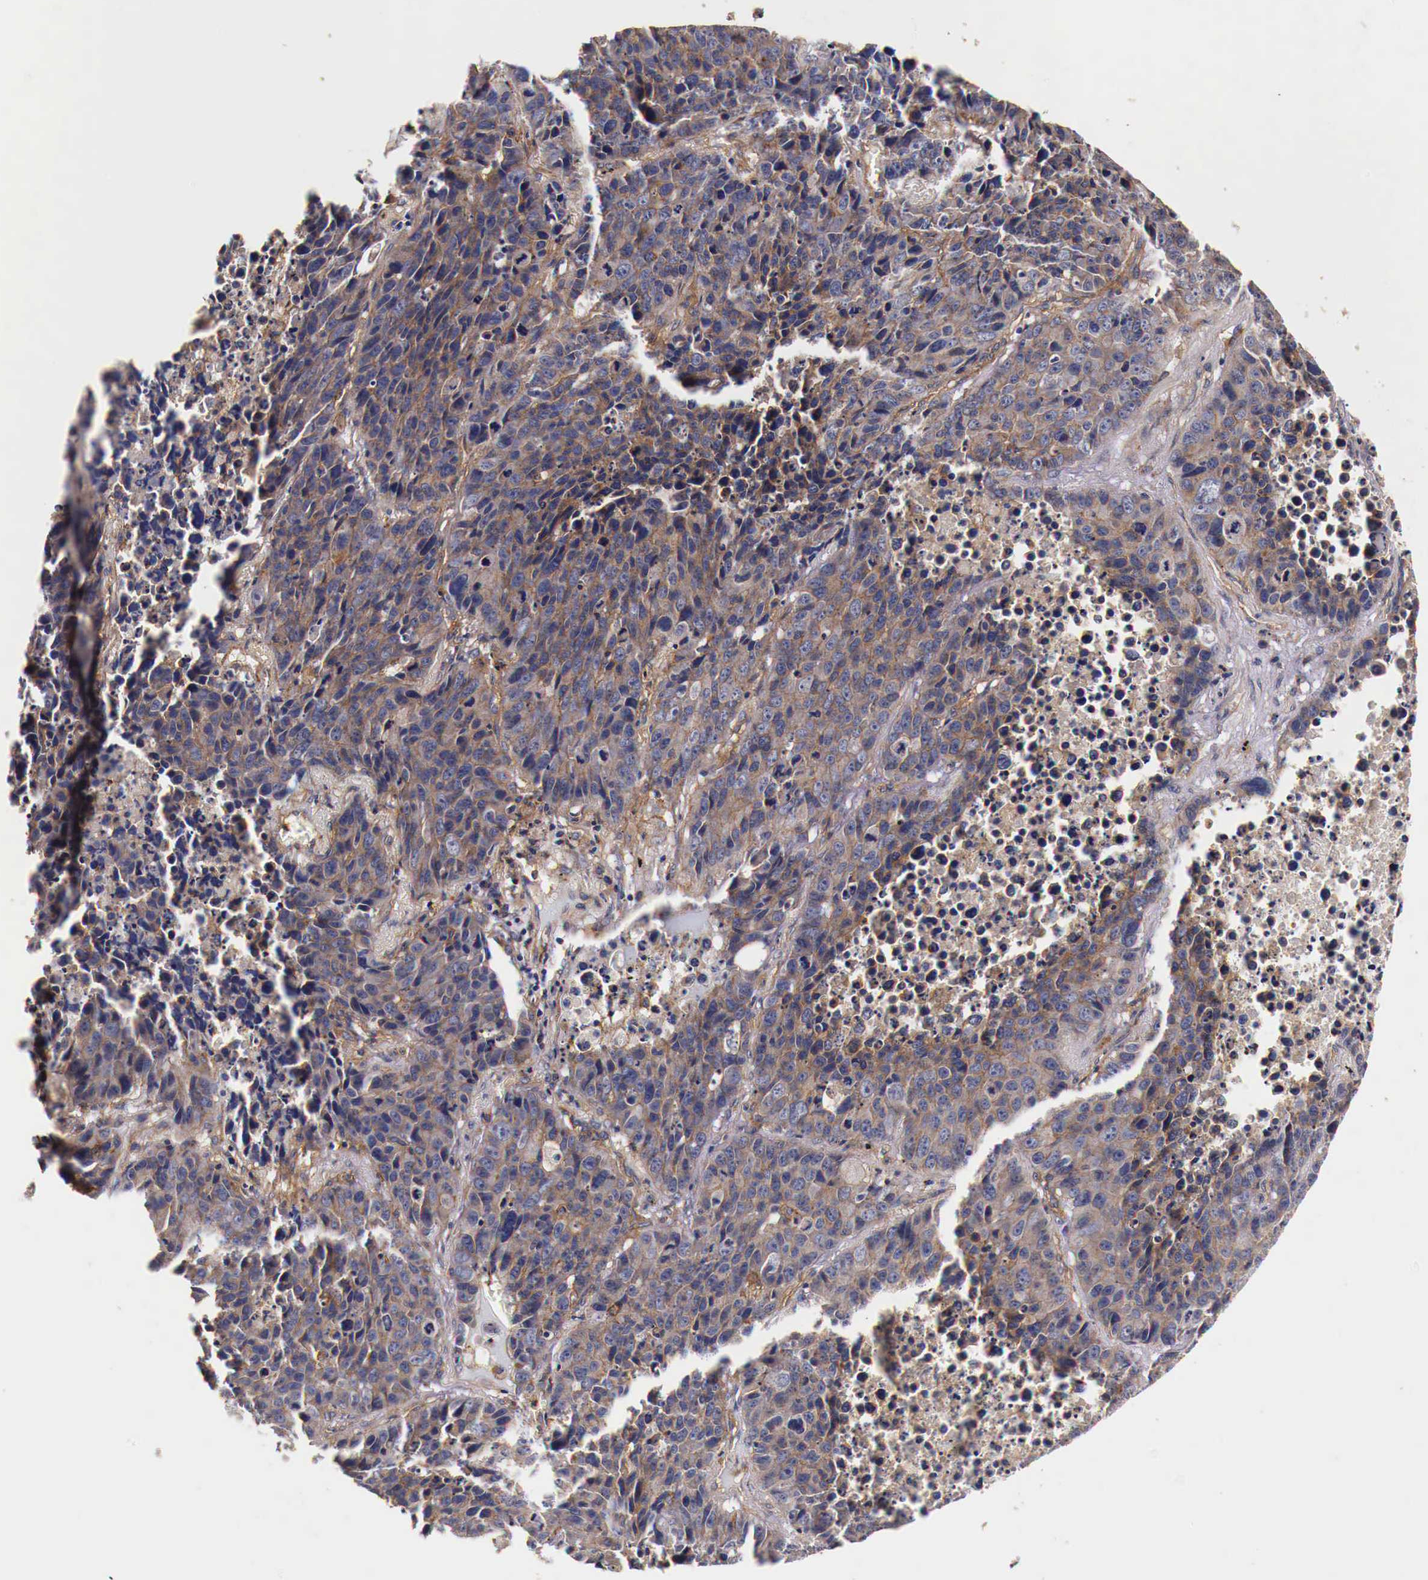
{"staining": {"intensity": "weak", "quantity": ">75%", "location": "cytoplasmic/membranous"}, "tissue": "lung cancer", "cell_type": "Tumor cells", "image_type": "cancer", "snomed": [{"axis": "morphology", "description": "Carcinoid, malignant, NOS"}, {"axis": "topography", "description": "Lung"}], "caption": "Weak cytoplasmic/membranous protein staining is present in approximately >75% of tumor cells in lung cancer.", "gene": "RP2", "patient": {"sex": "male", "age": 60}}